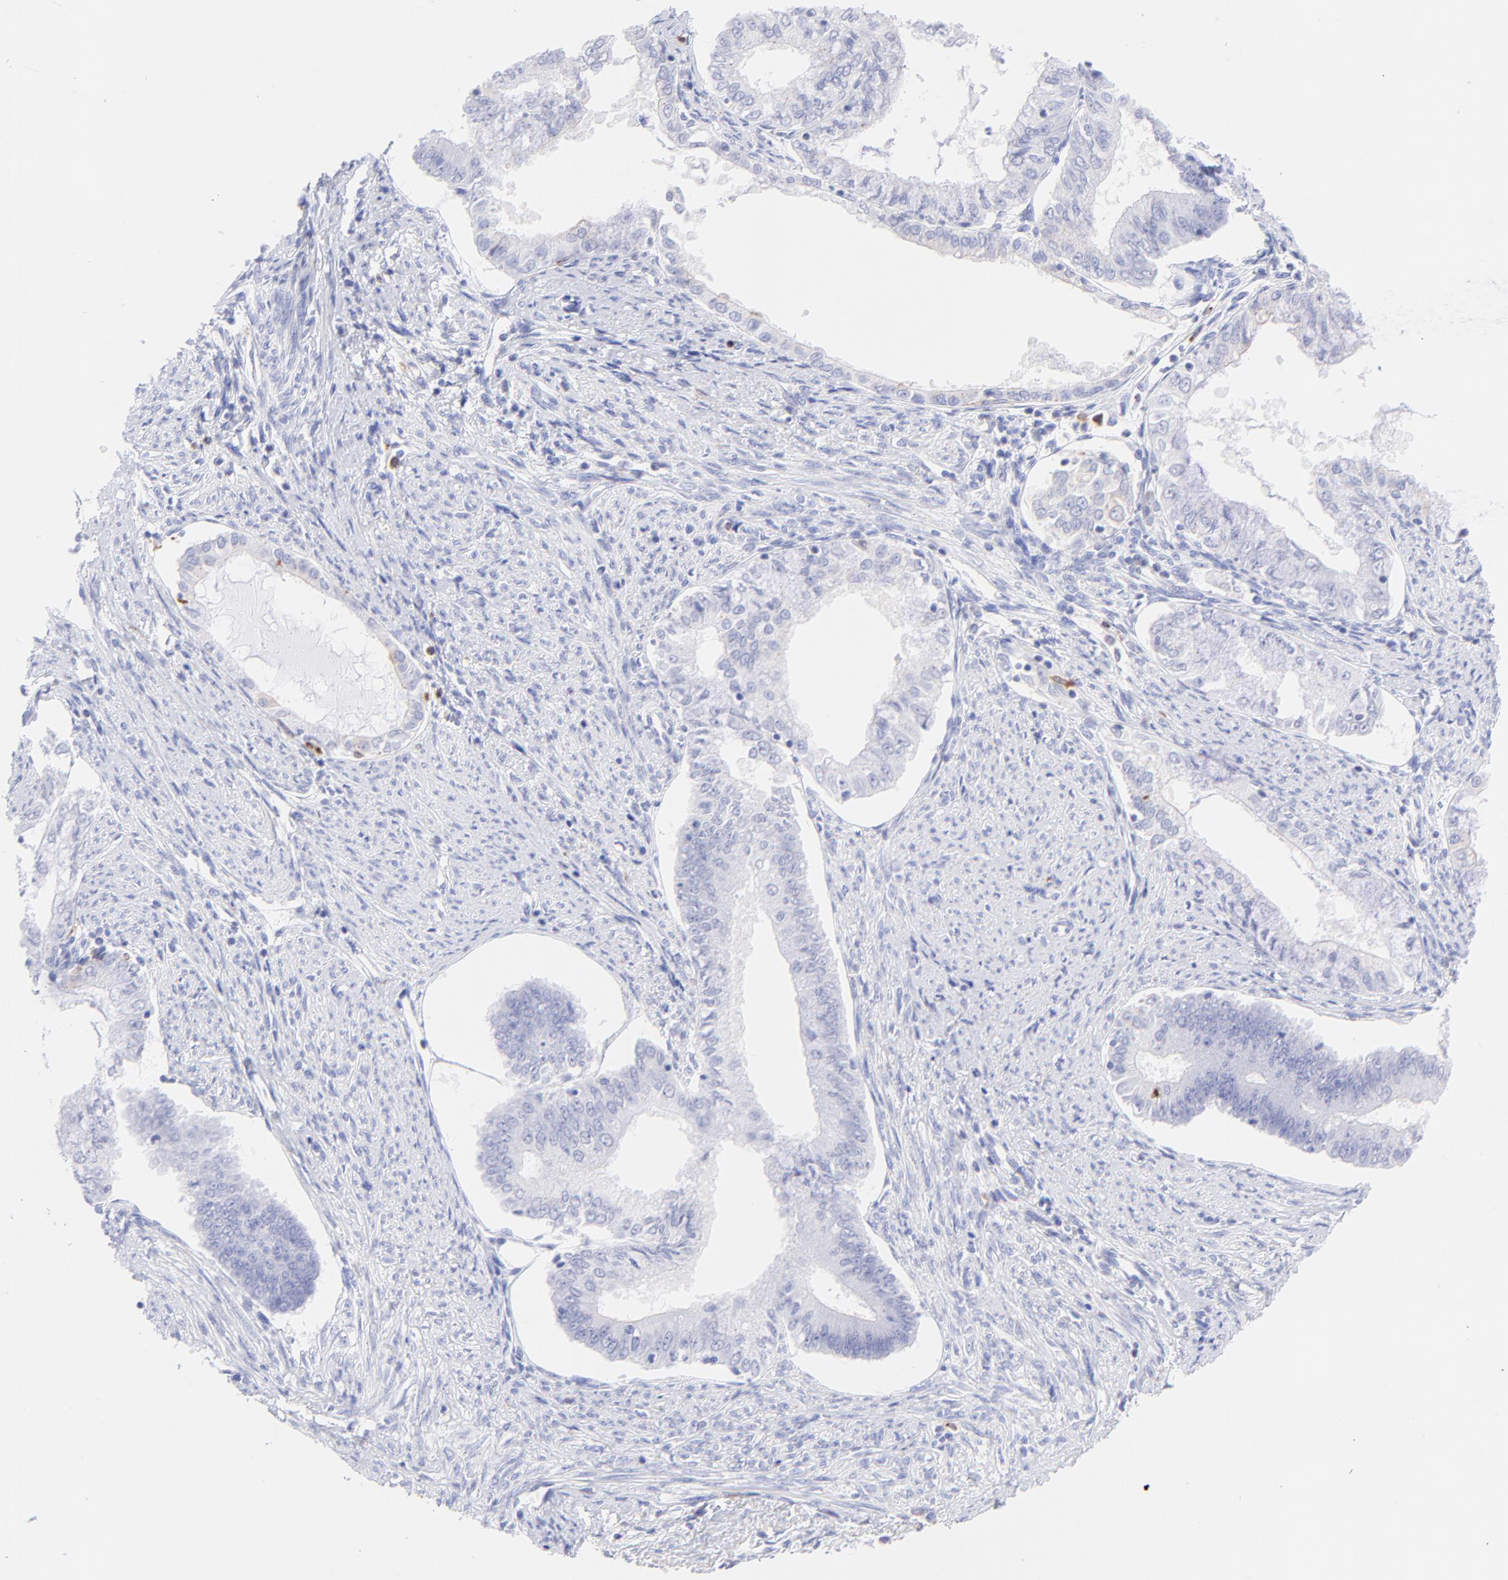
{"staining": {"intensity": "negative", "quantity": "none", "location": "none"}, "tissue": "endometrial cancer", "cell_type": "Tumor cells", "image_type": "cancer", "snomed": [{"axis": "morphology", "description": "Adenocarcinoma, NOS"}, {"axis": "topography", "description": "Endometrium"}], "caption": "This is a histopathology image of immunohistochemistry (IHC) staining of endometrial cancer, which shows no expression in tumor cells.", "gene": "IRAG2", "patient": {"sex": "female", "age": 76}}